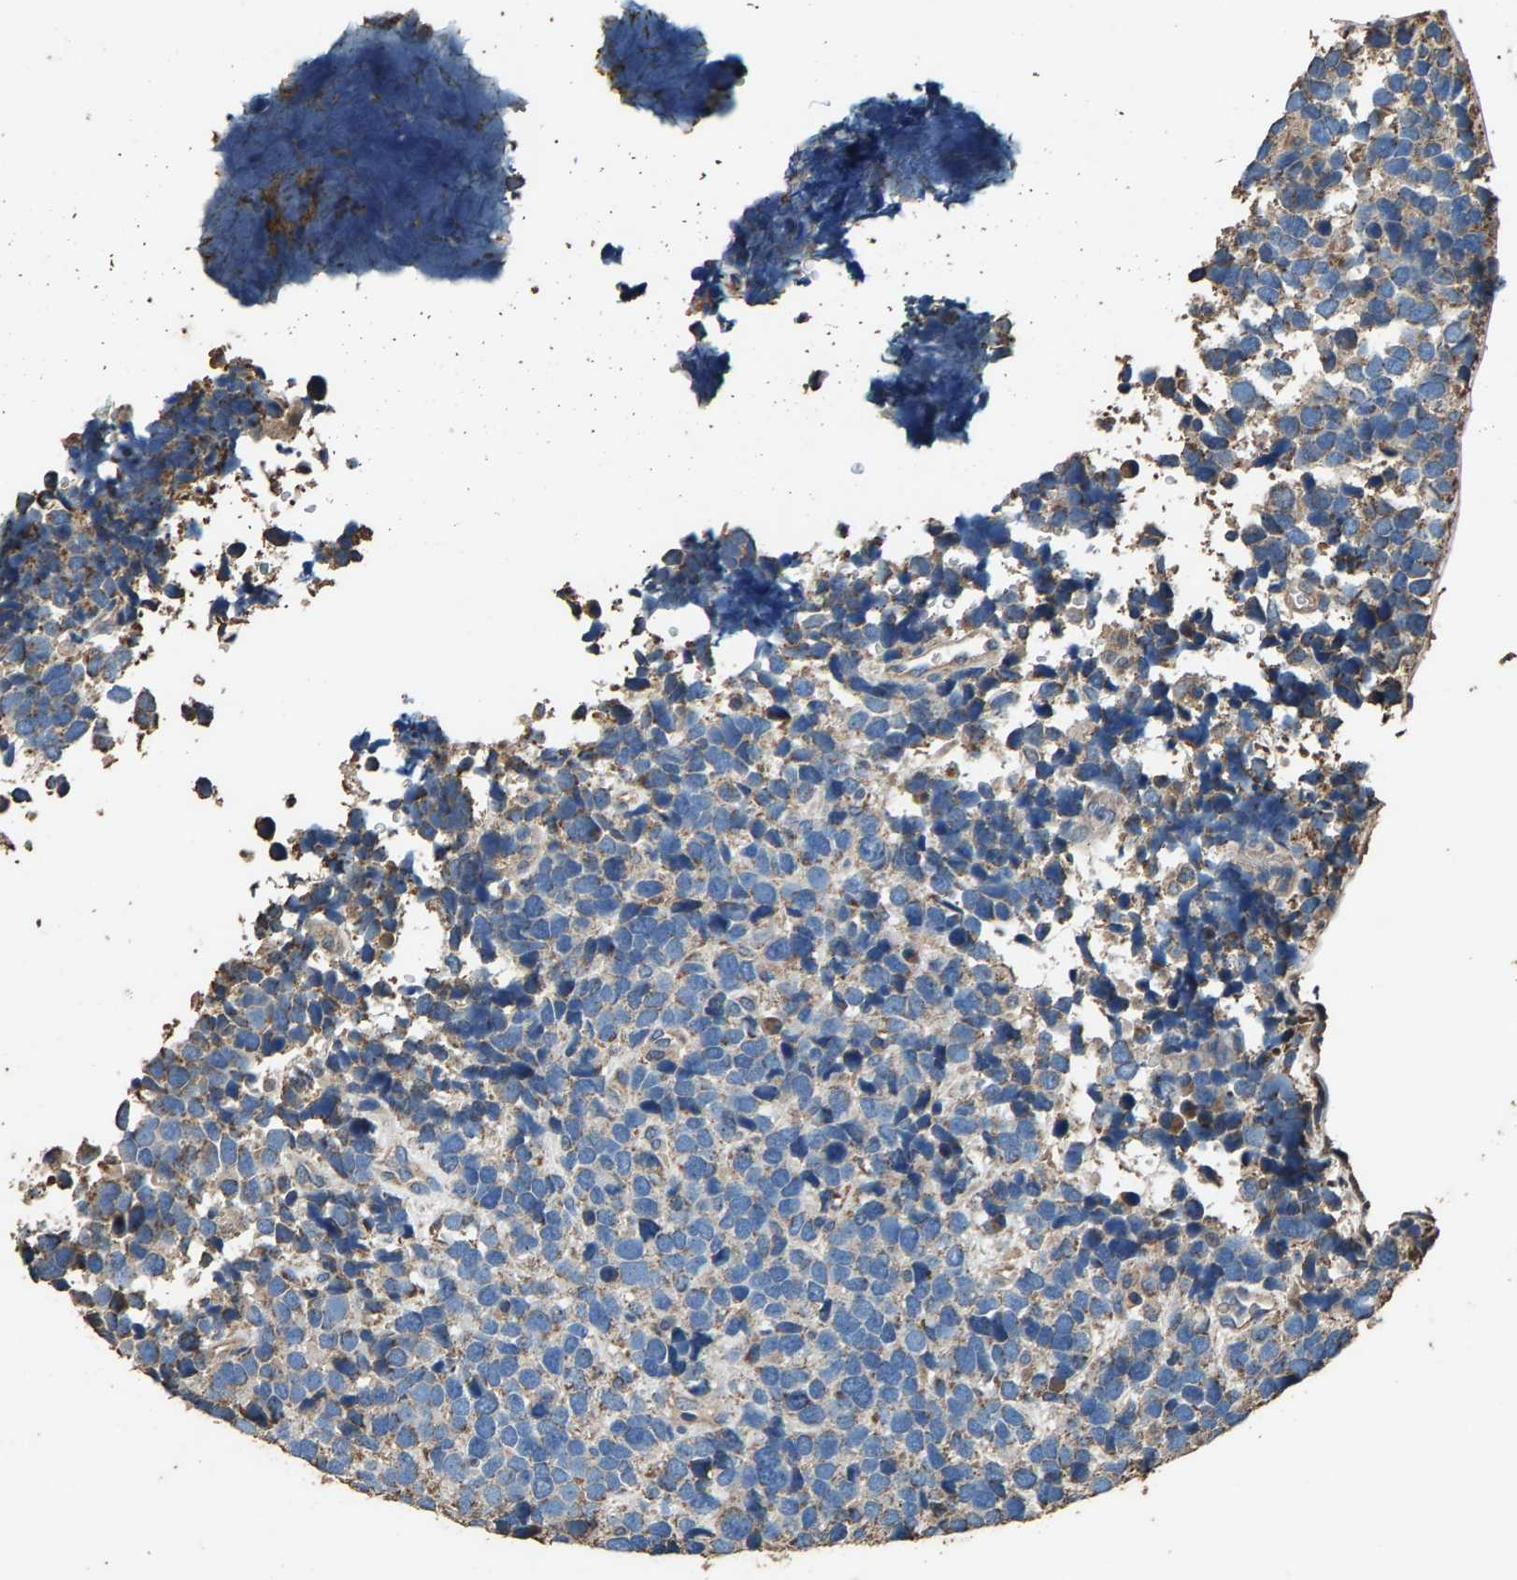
{"staining": {"intensity": "weak", "quantity": "<25%", "location": "cytoplasmic/membranous"}, "tissue": "urothelial cancer", "cell_type": "Tumor cells", "image_type": "cancer", "snomed": [{"axis": "morphology", "description": "Urothelial carcinoma, High grade"}, {"axis": "topography", "description": "Urinary bladder"}], "caption": "This is an immunohistochemistry histopathology image of human urothelial cancer. There is no positivity in tumor cells.", "gene": "MRPL27", "patient": {"sex": "female", "age": 82}}